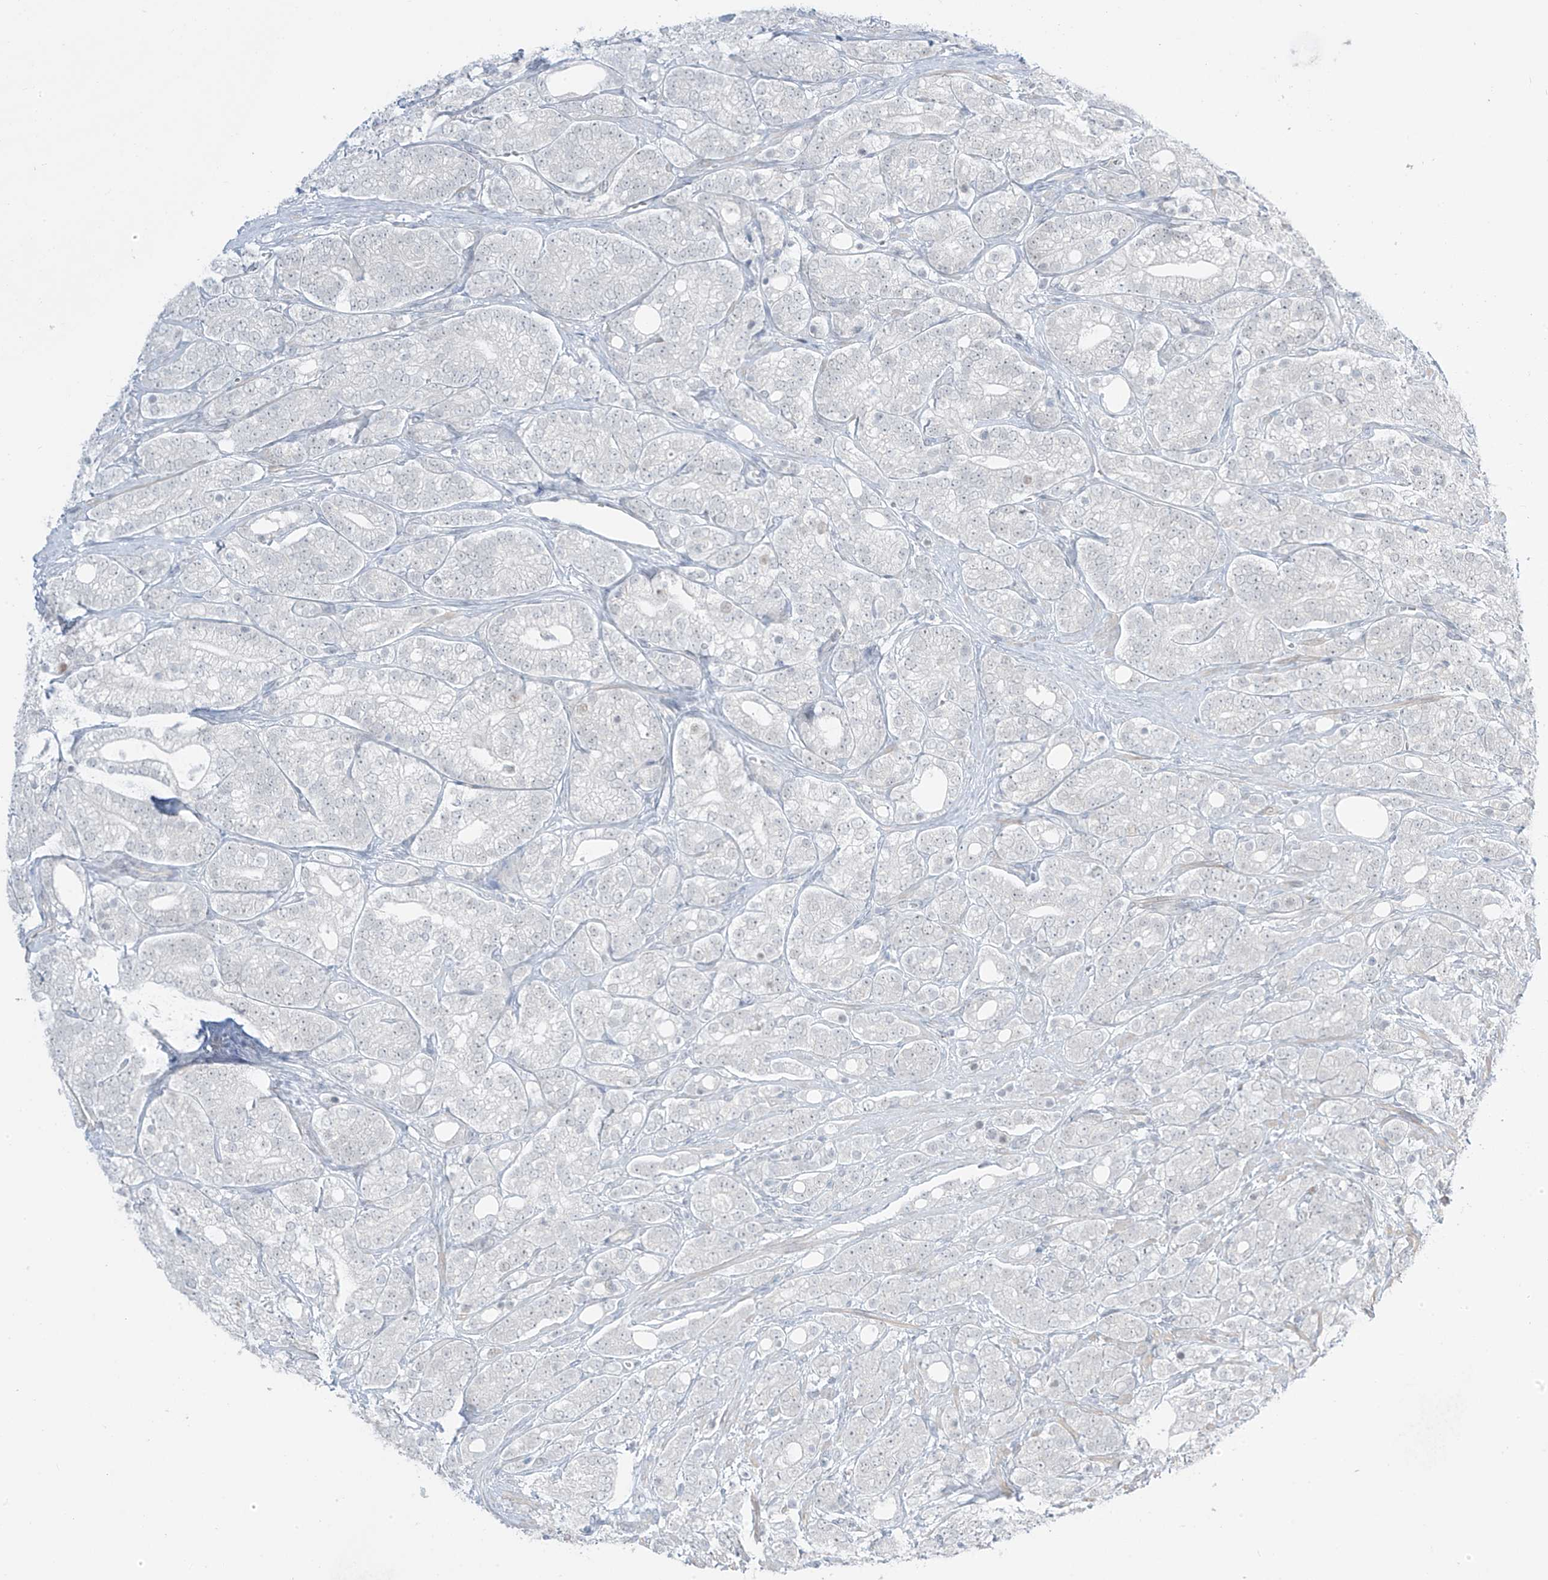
{"staining": {"intensity": "negative", "quantity": "none", "location": "none"}, "tissue": "prostate cancer", "cell_type": "Tumor cells", "image_type": "cancer", "snomed": [{"axis": "morphology", "description": "Adenocarcinoma, High grade"}, {"axis": "topography", "description": "Prostate"}], "caption": "Tumor cells show no significant protein staining in prostate high-grade adenocarcinoma.", "gene": "ASPRV1", "patient": {"sex": "male", "age": 57}}